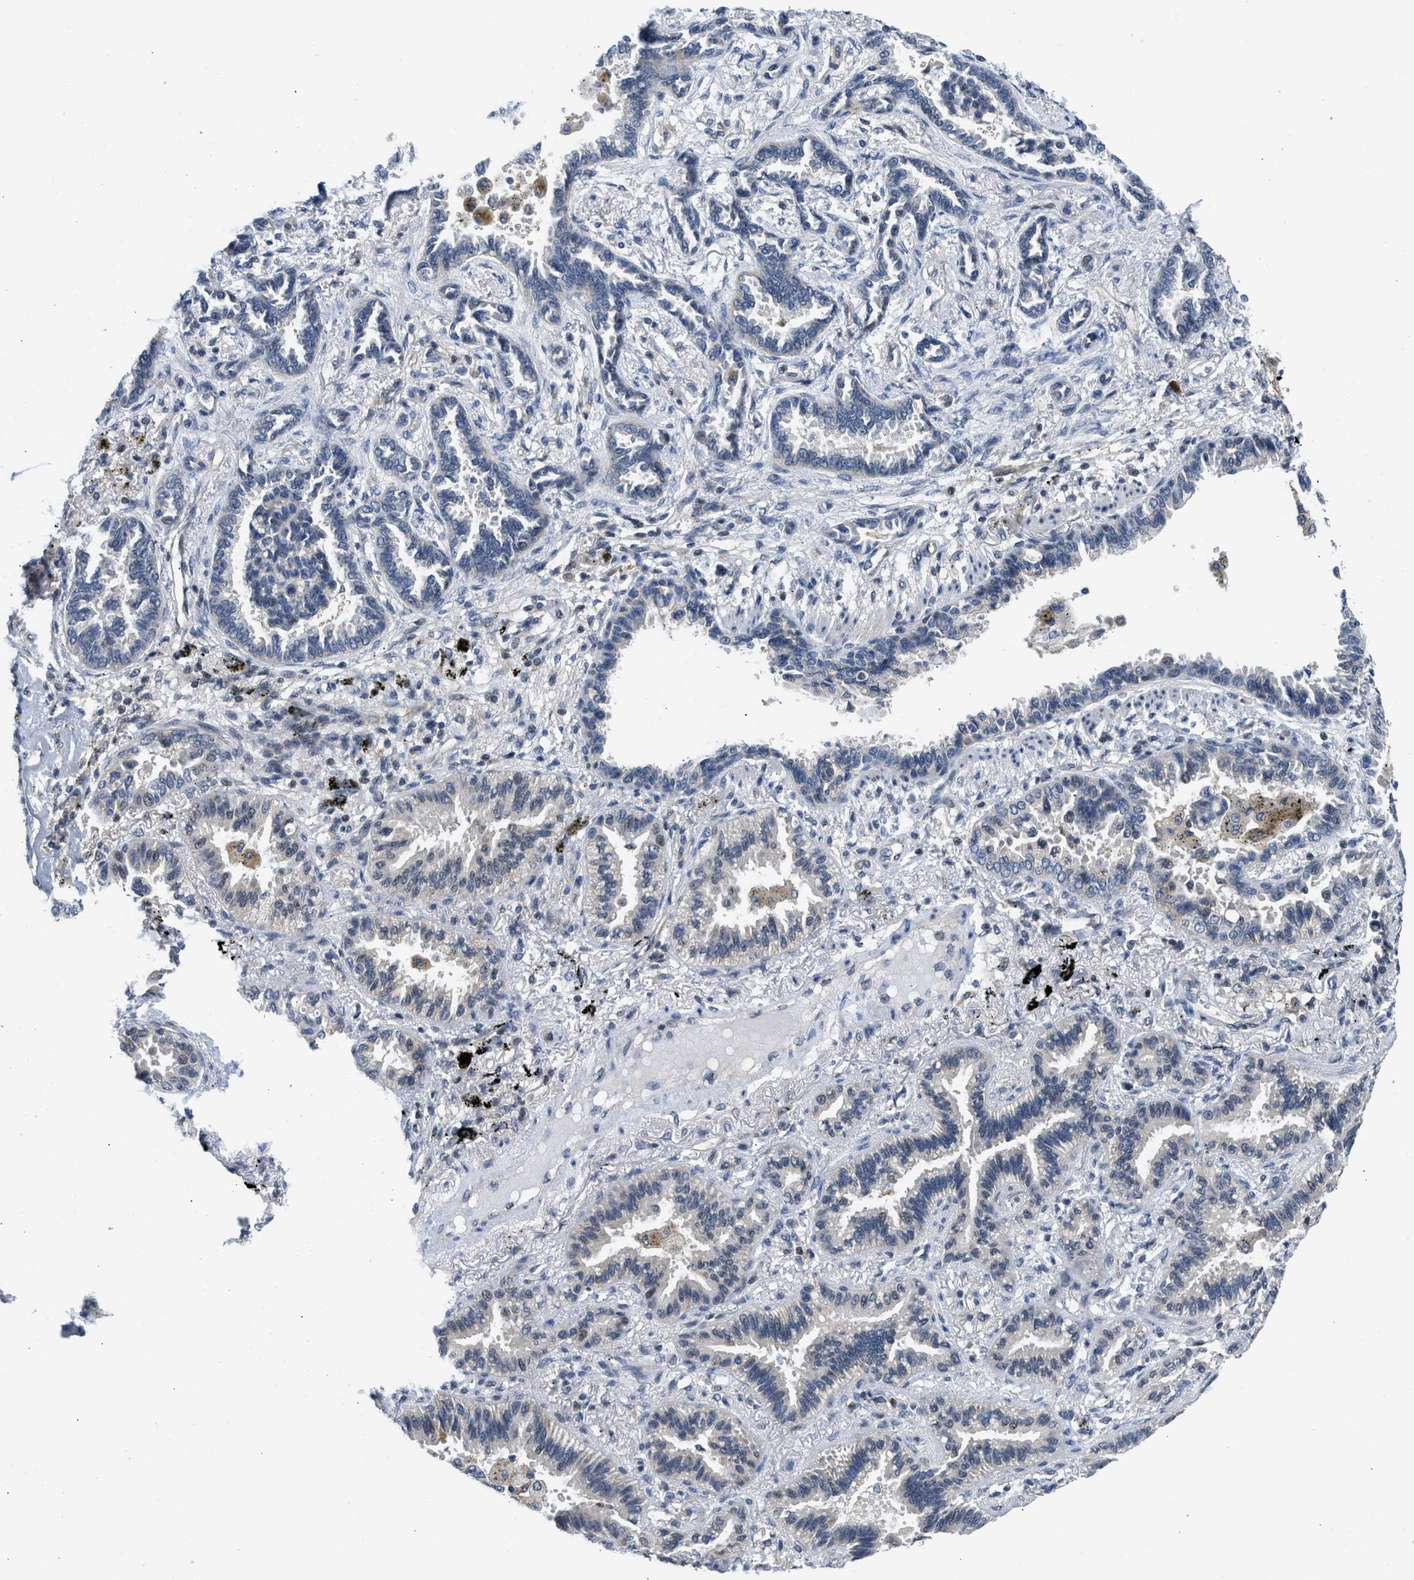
{"staining": {"intensity": "moderate", "quantity": "<25%", "location": "nuclear"}, "tissue": "lung cancer", "cell_type": "Tumor cells", "image_type": "cancer", "snomed": [{"axis": "morphology", "description": "Normal tissue, NOS"}, {"axis": "morphology", "description": "Adenocarcinoma, NOS"}, {"axis": "topography", "description": "Lung"}], "caption": "Moderate nuclear staining is present in approximately <25% of tumor cells in lung cancer.", "gene": "OLIG3", "patient": {"sex": "male", "age": 59}}